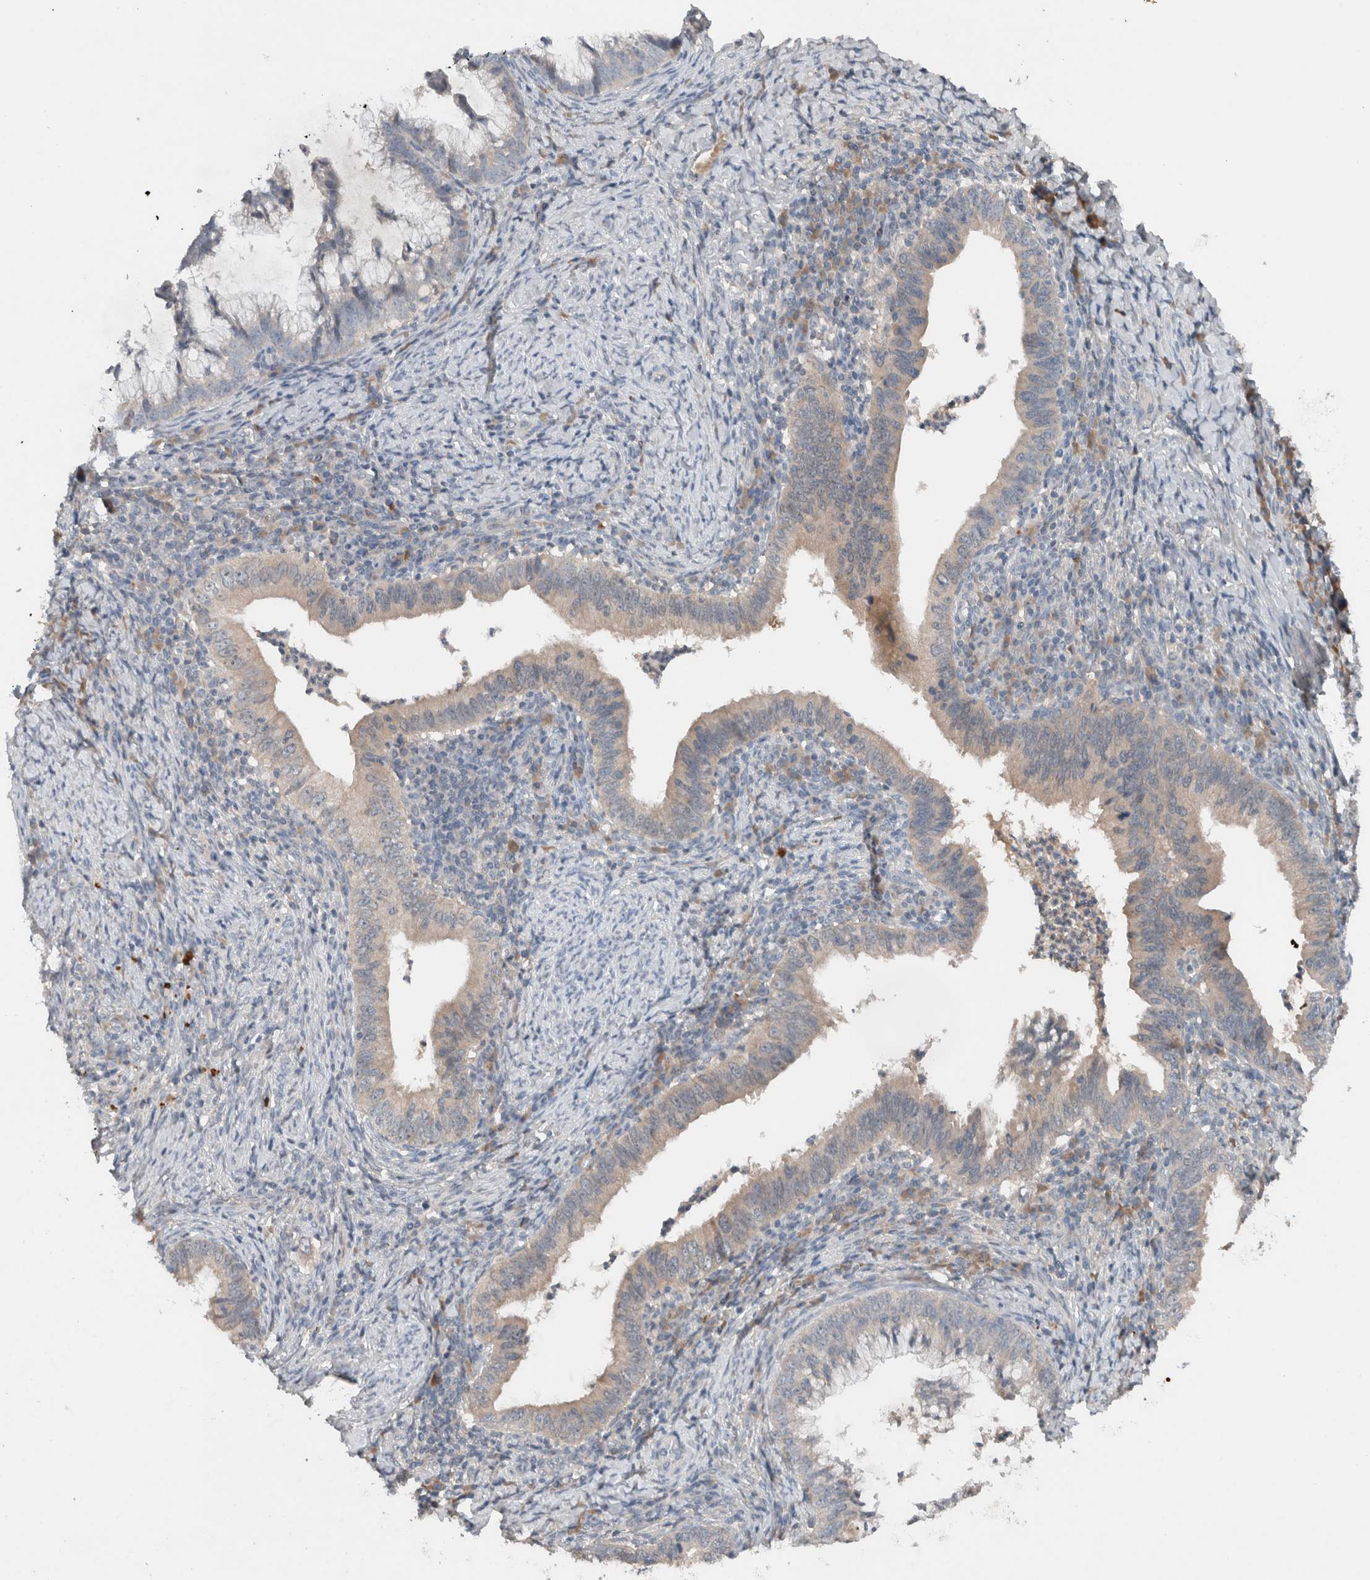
{"staining": {"intensity": "weak", "quantity": "<25%", "location": "cytoplasmic/membranous"}, "tissue": "cervical cancer", "cell_type": "Tumor cells", "image_type": "cancer", "snomed": [{"axis": "morphology", "description": "Adenocarcinoma, NOS"}, {"axis": "topography", "description": "Cervix"}], "caption": "Cervical adenocarcinoma stained for a protein using immunohistochemistry exhibits no positivity tumor cells.", "gene": "UGCG", "patient": {"sex": "female", "age": 36}}